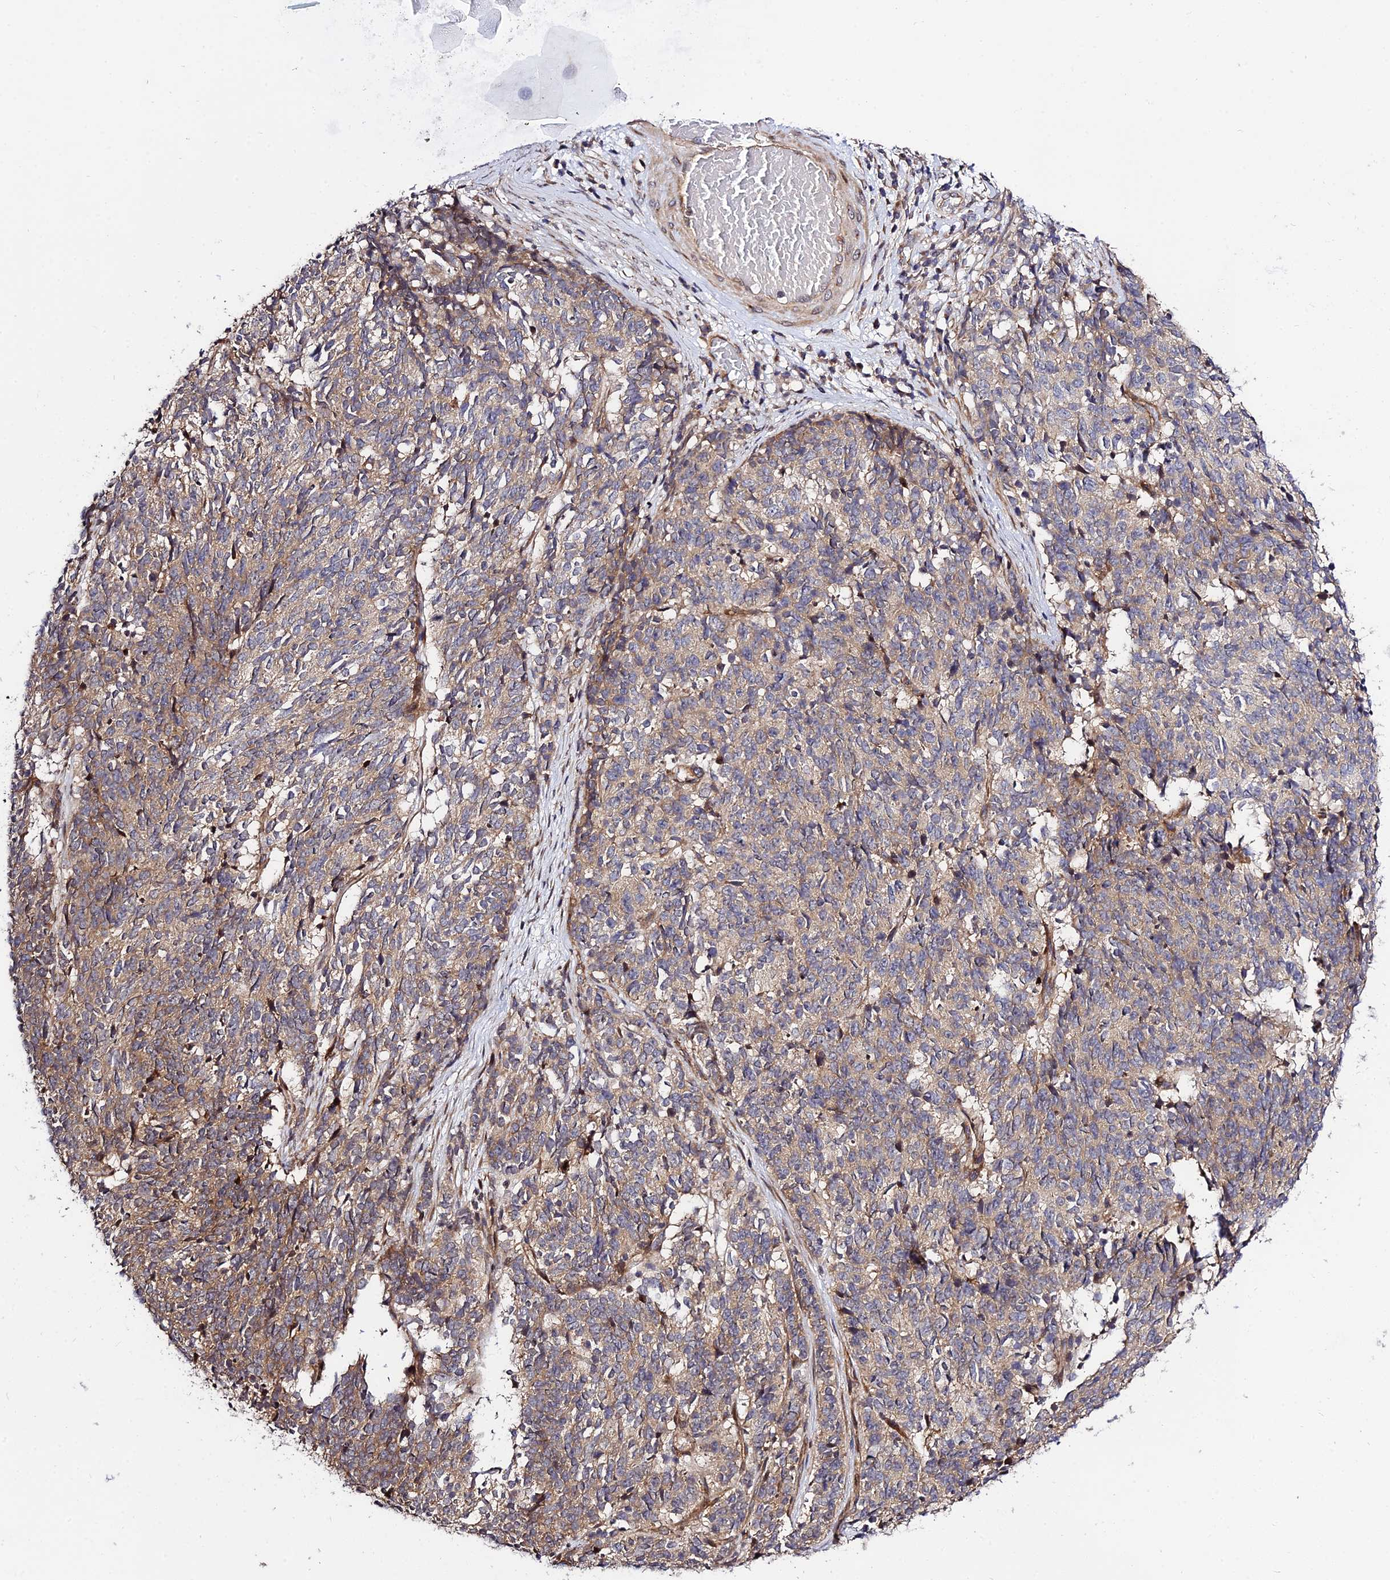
{"staining": {"intensity": "moderate", "quantity": ">75%", "location": "cytoplasmic/membranous"}, "tissue": "cervical cancer", "cell_type": "Tumor cells", "image_type": "cancer", "snomed": [{"axis": "morphology", "description": "Squamous cell carcinoma, NOS"}, {"axis": "topography", "description": "Cervix"}], "caption": "Human cervical cancer (squamous cell carcinoma) stained for a protein (brown) displays moderate cytoplasmic/membranous positive staining in approximately >75% of tumor cells.", "gene": "SMG6", "patient": {"sex": "female", "age": 29}}